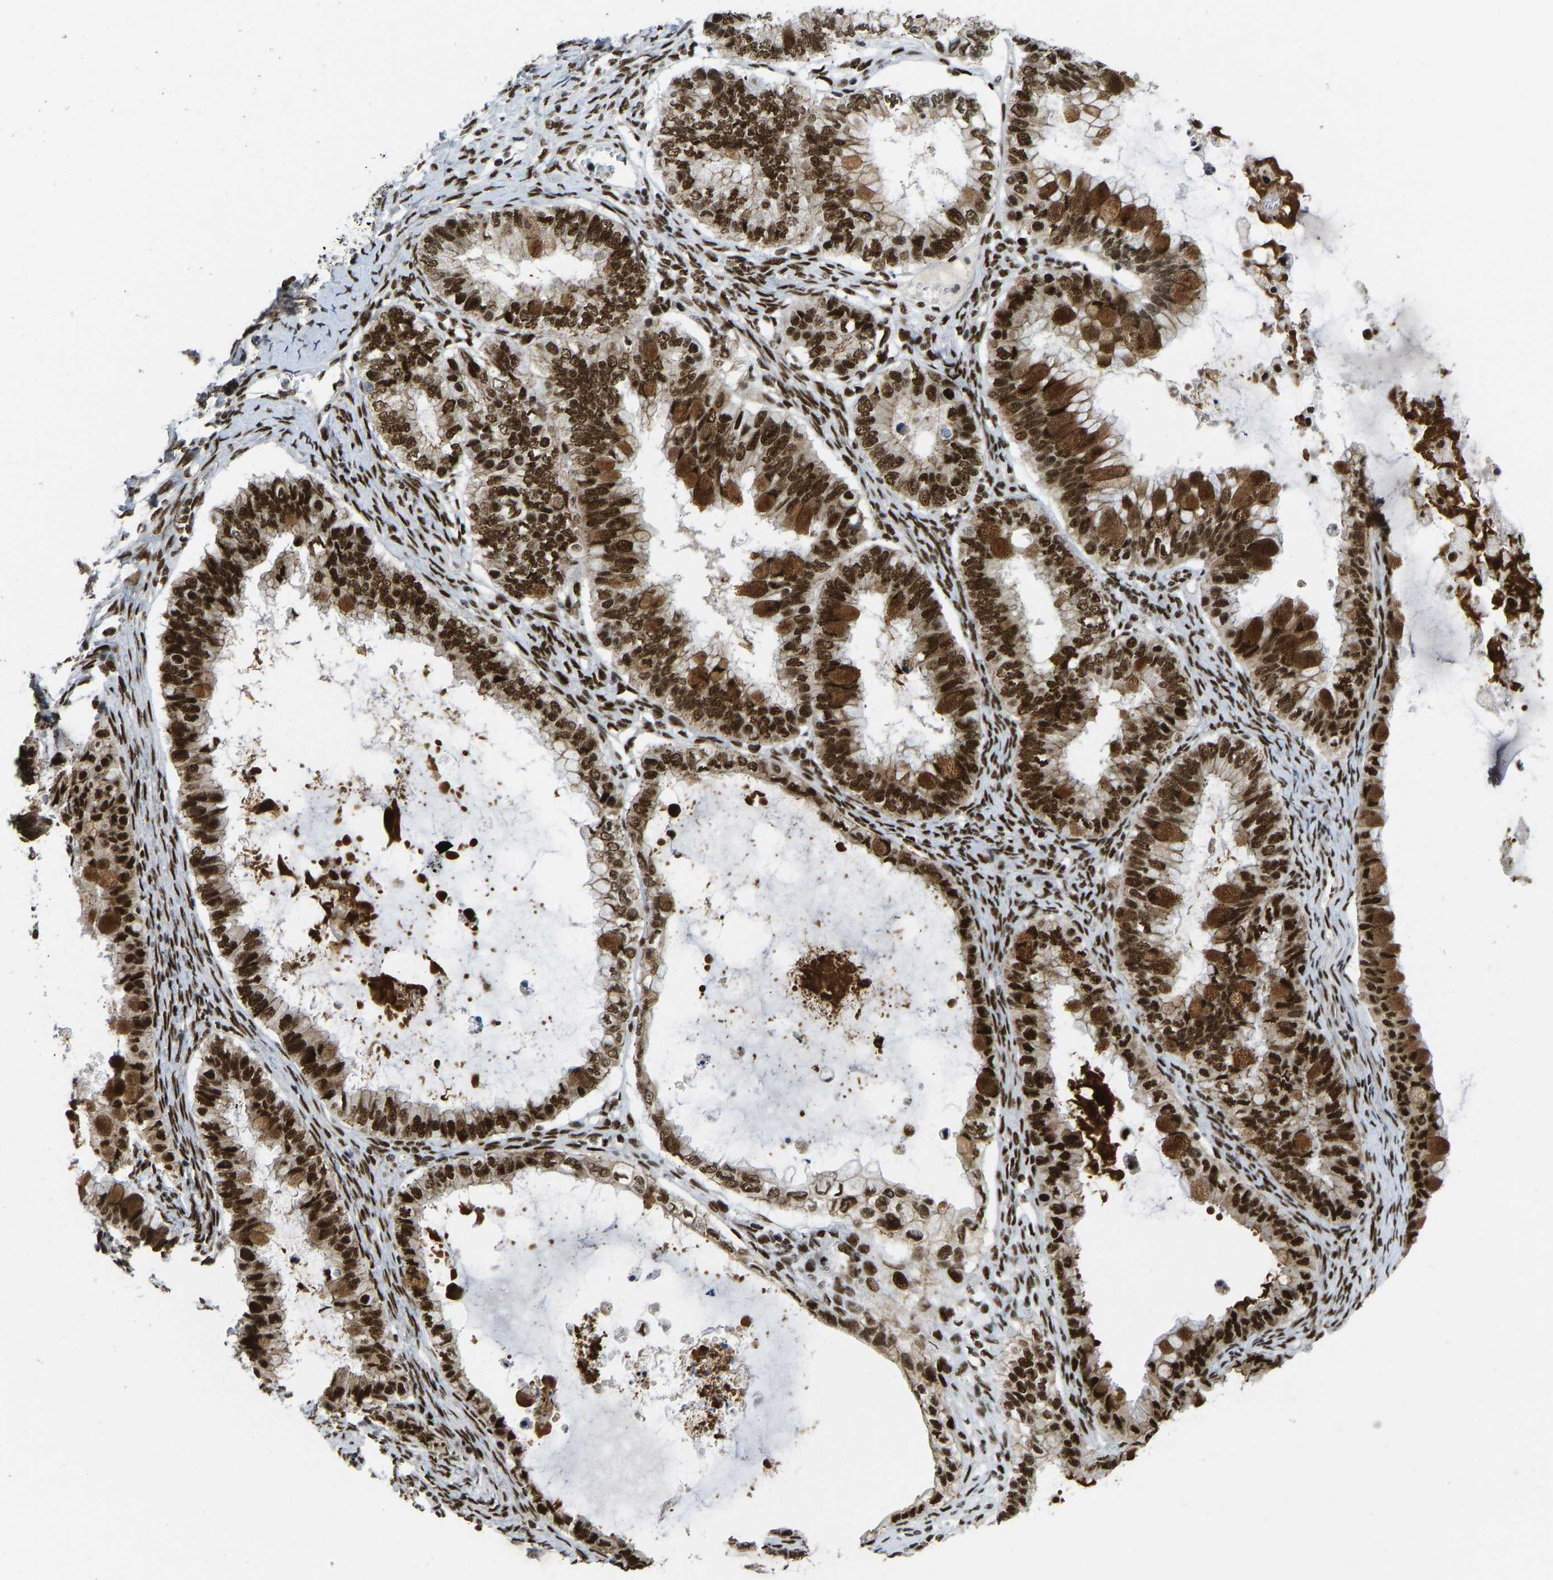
{"staining": {"intensity": "strong", "quantity": ">75%", "location": "cytoplasmic/membranous,nuclear"}, "tissue": "ovarian cancer", "cell_type": "Tumor cells", "image_type": "cancer", "snomed": [{"axis": "morphology", "description": "Cystadenocarcinoma, mucinous, NOS"}, {"axis": "topography", "description": "Ovary"}], "caption": "A high amount of strong cytoplasmic/membranous and nuclear positivity is present in about >75% of tumor cells in mucinous cystadenocarcinoma (ovarian) tissue. (IHC, brightfield microscopy, high magnification).", "gene": "FOXK1", "patient": {"sex": "female", "age": 80}}